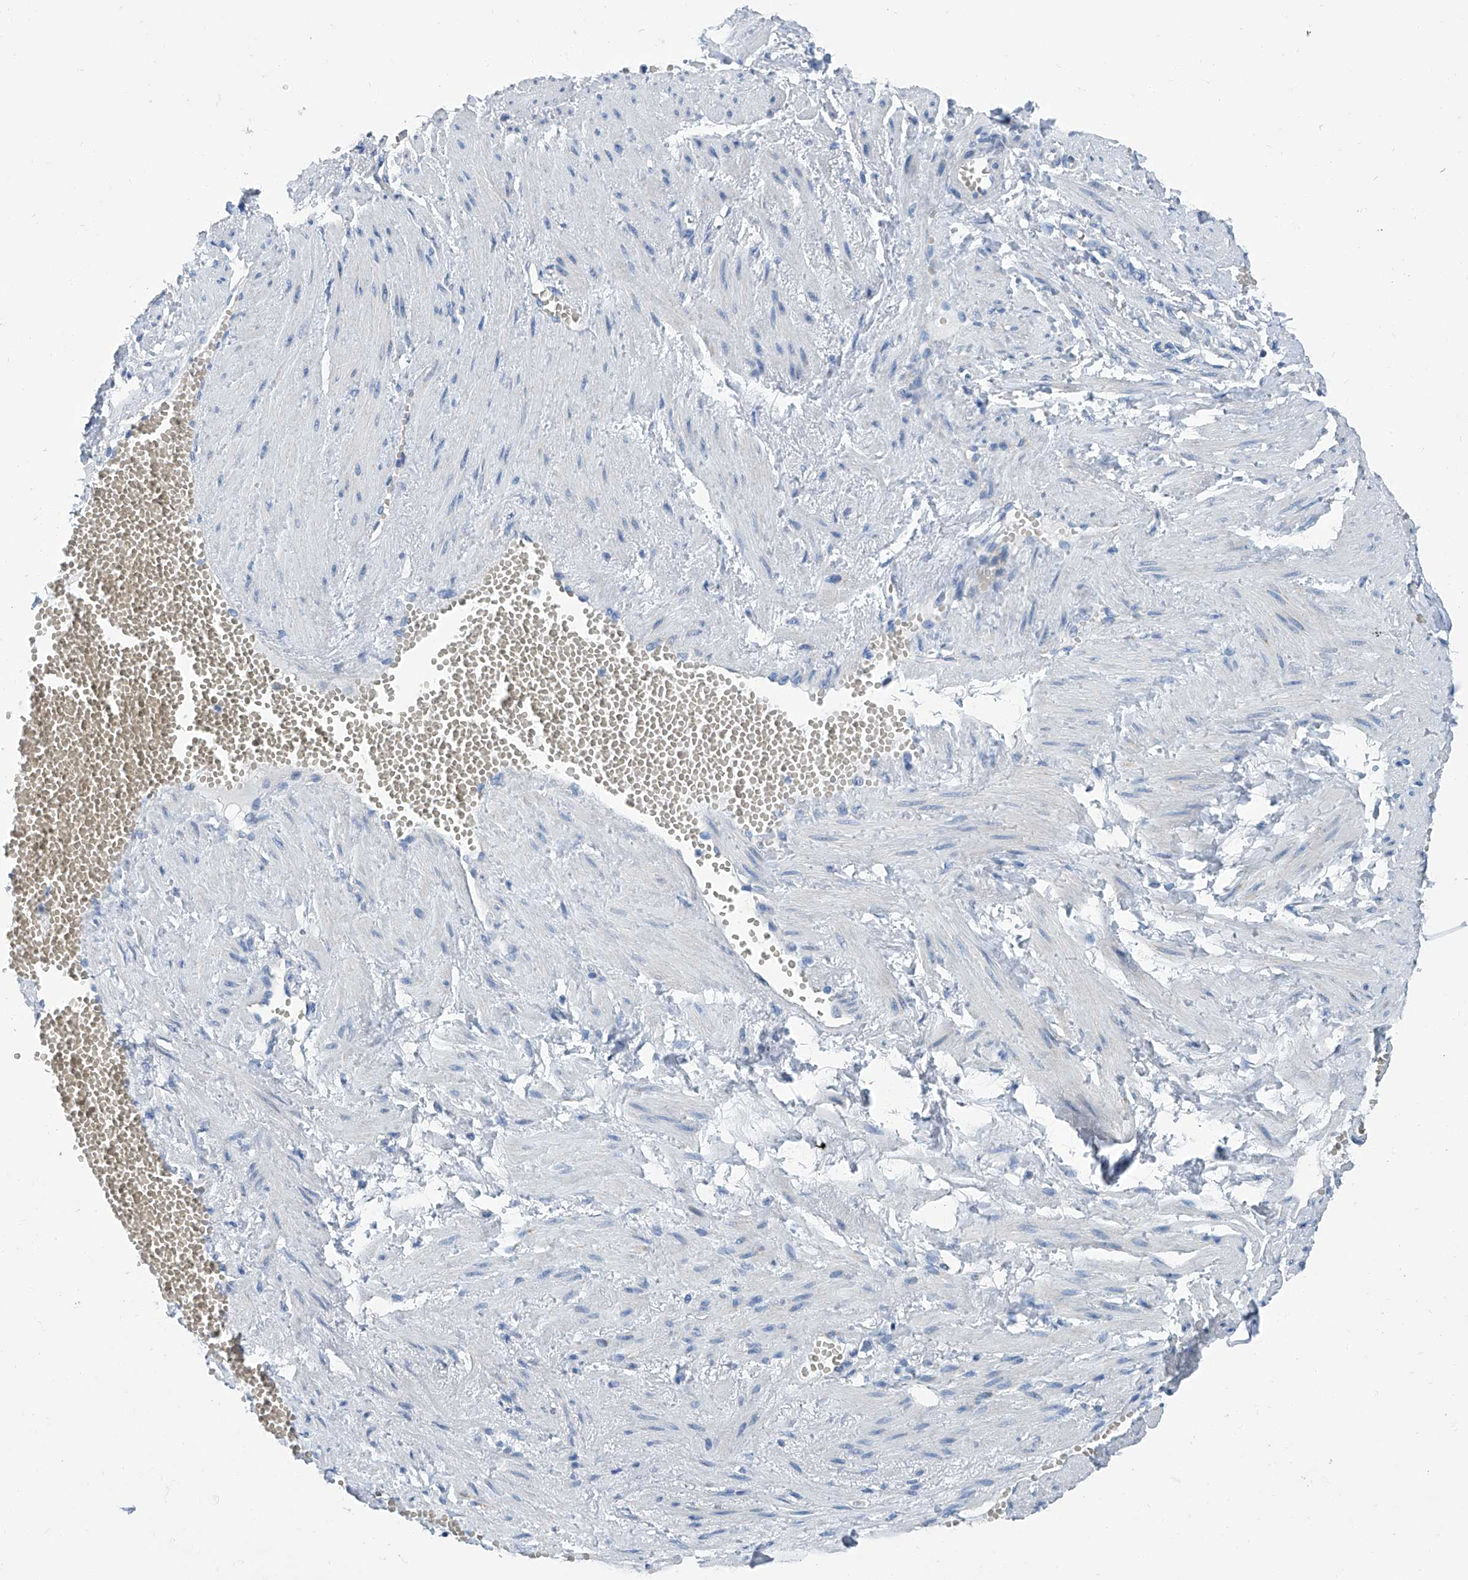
{"staining": {"intensity": "negative", "quantity": "none", "location": "none"}, "tissue": "adipose tissue", "cell_type": "Adipocytes", "image_type": "normal", "snomed": [{"axis": "morphology", "description": "Normal tissue, NOS"}, {"axis": "topography", "description": "Smooth muscle"}, {"axis": "topography", "description": "Peripheral nerve tissue"}], "caption": "This is an IHC photomicrograph of benign adipose tissue. There is no expression in adipocytes.", "gene": "MT", "patient": {"sex": "female", "age": 39}}